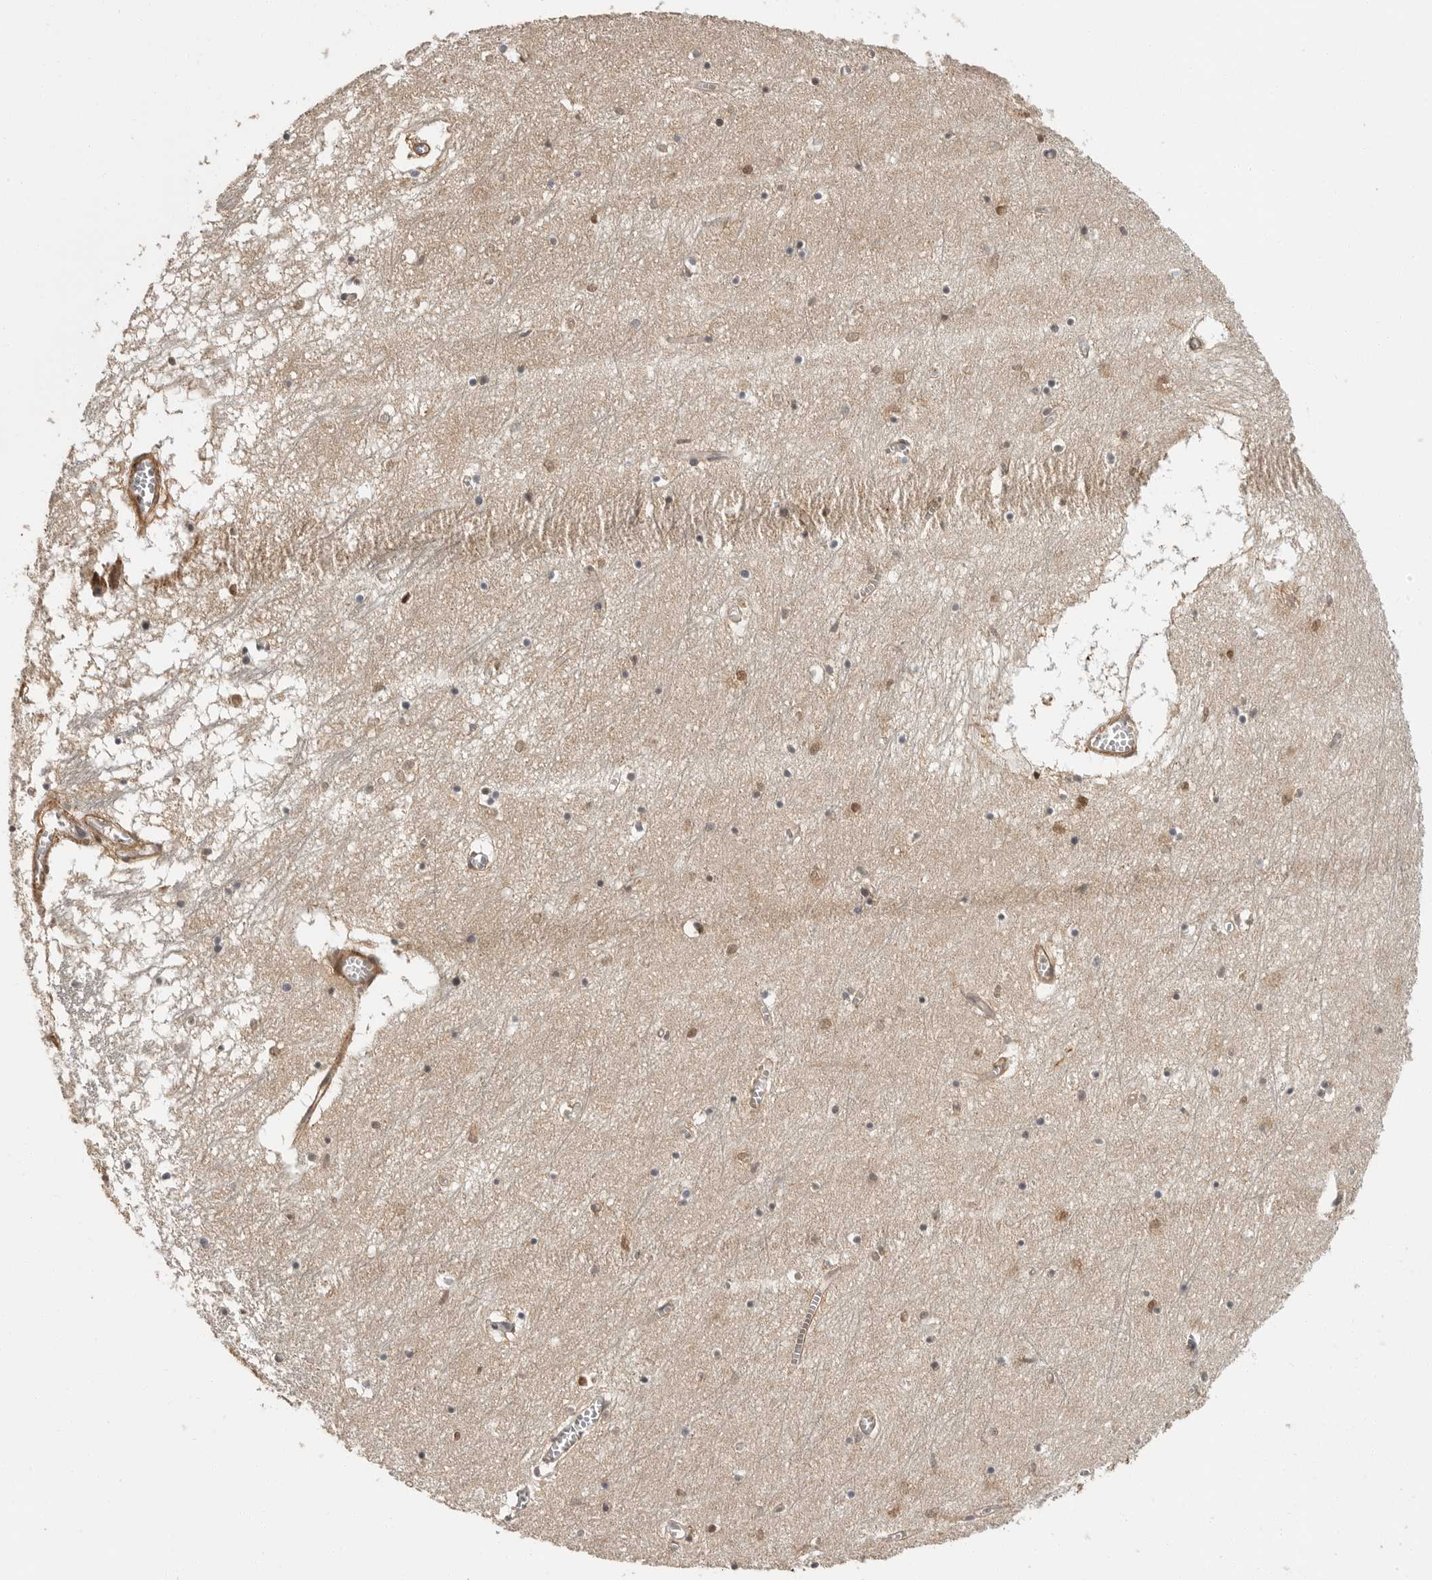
{"staining": {"intensity": "moderate", "quantity": "<25%", "location": "cytoplasmic/membranous,nuclear"}, "tissue": "hippocampus", "cell_type": "Glial cells", "image_type": "normal", "snomed": [{"axis": "morphology", "description": "Normal tissue, NOS"}, {"axis": "topography", "description": "Hippocampus"}], "caption": "An image of hippocampus stained for a protein reveals moderate cytoplasmic/membranous,nuclear brown staining in glial cells.", "gene": "ERN1", "patient": {"sex": "male", "age": 70}}